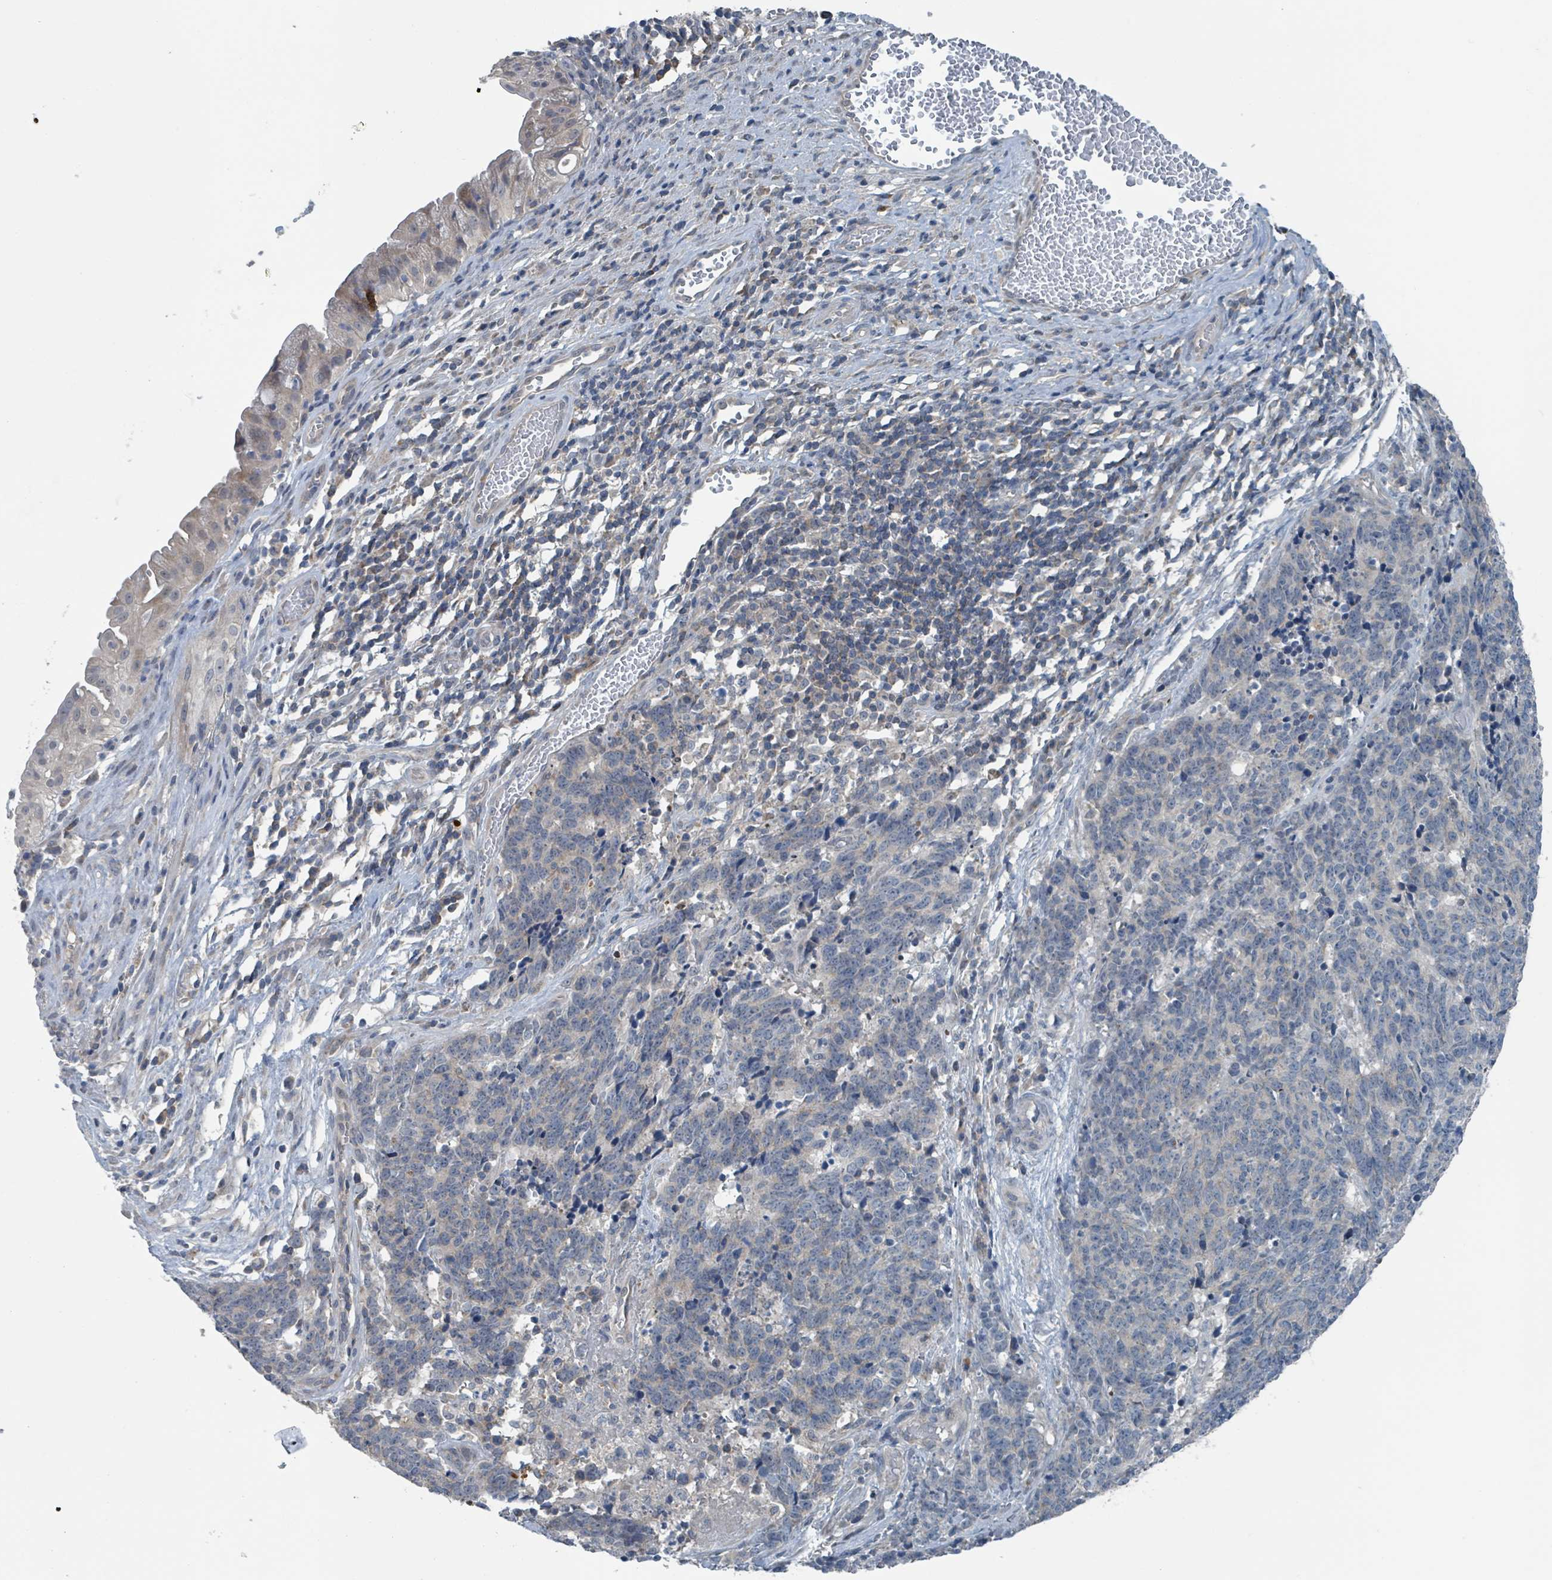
{"staining": {"intensity": "negative", "quantity": "none", "location": "none"}, "tissue": "cervical cancer", "cell_type": "Tumor cells", "image_type": "cancer", "snomed": [{"axis": "morphology", "description": "Squamous cell carcinoma, NOS"}, {"axis": "topography", "description": "Cervix"}], "caption": "The photomicrograph demonstrates no significant staining in tumor cells of cervical cancer. (DAB IHC, high magnification).", "gene": "ACBD4", "patient": {"sex": "female", "age": 29}}